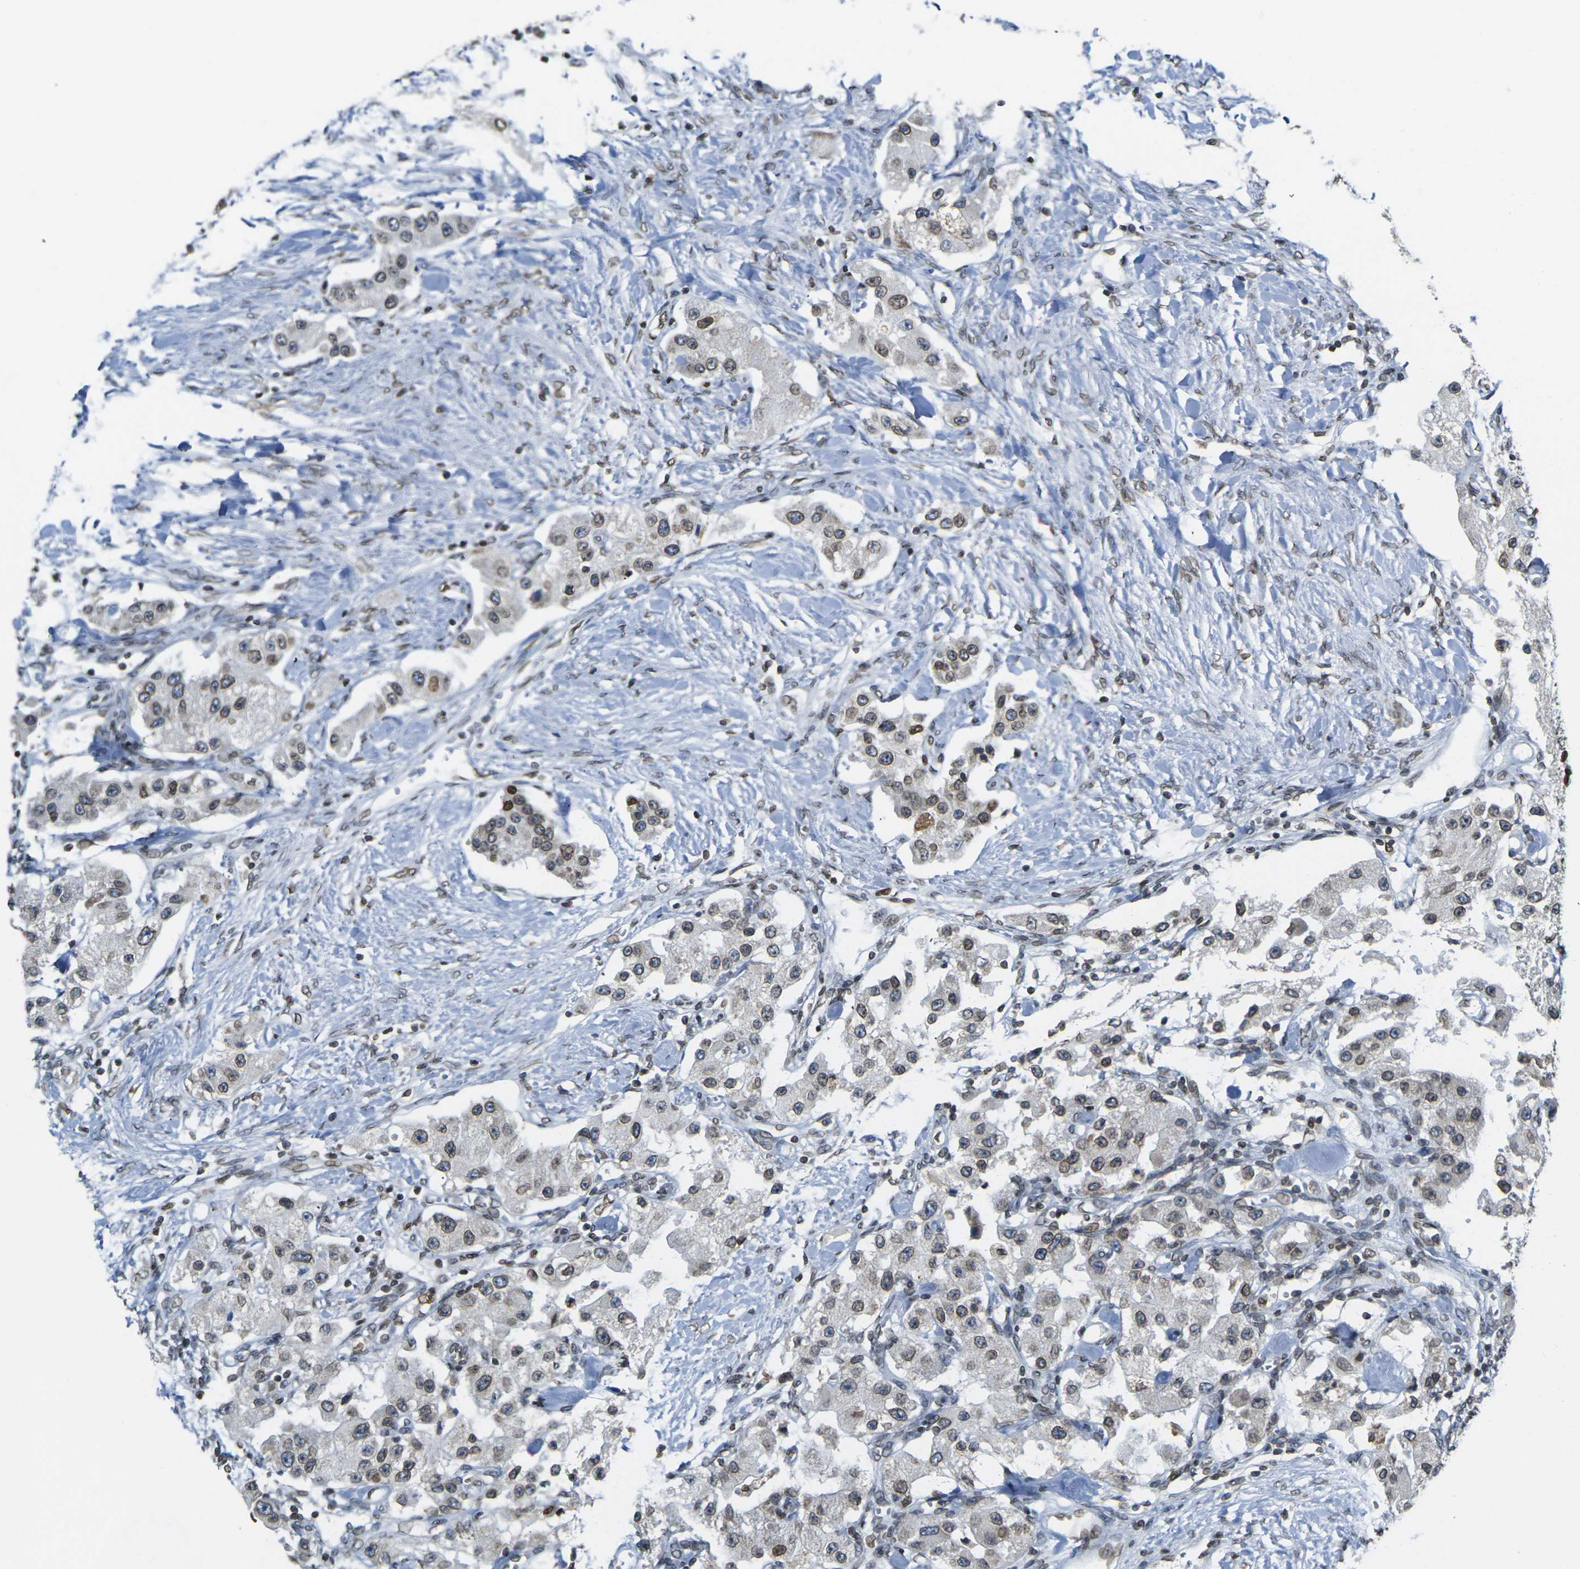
{"staining": {"intensity": "moderate", "quantity": ">75%", "location": "cytoplasmic/membranous,nuclear"}, "tissue": "carcinoid", "cell_type": "Tumor cells", "image_type": "cancer", "snomed": [{"axis": "morphology", "description": "Carcinoid, malignant, NOS"}, {"axis": "topography", "description": "Pancreas"}], "caption": "Immunohistochemistry histopathology image of neoplastic tissue: human carcinoid stained using immunohistochemistry (IHC) shows medium levels of moderate protein expression localized specifically in the cytoplasmic/membranous and nuclear of tumor cells, appearing as a cytoplasmic/membranous and nuclear brown color.", "gene": "BRDT", "patient": {"sex": "male", "age": 41}}